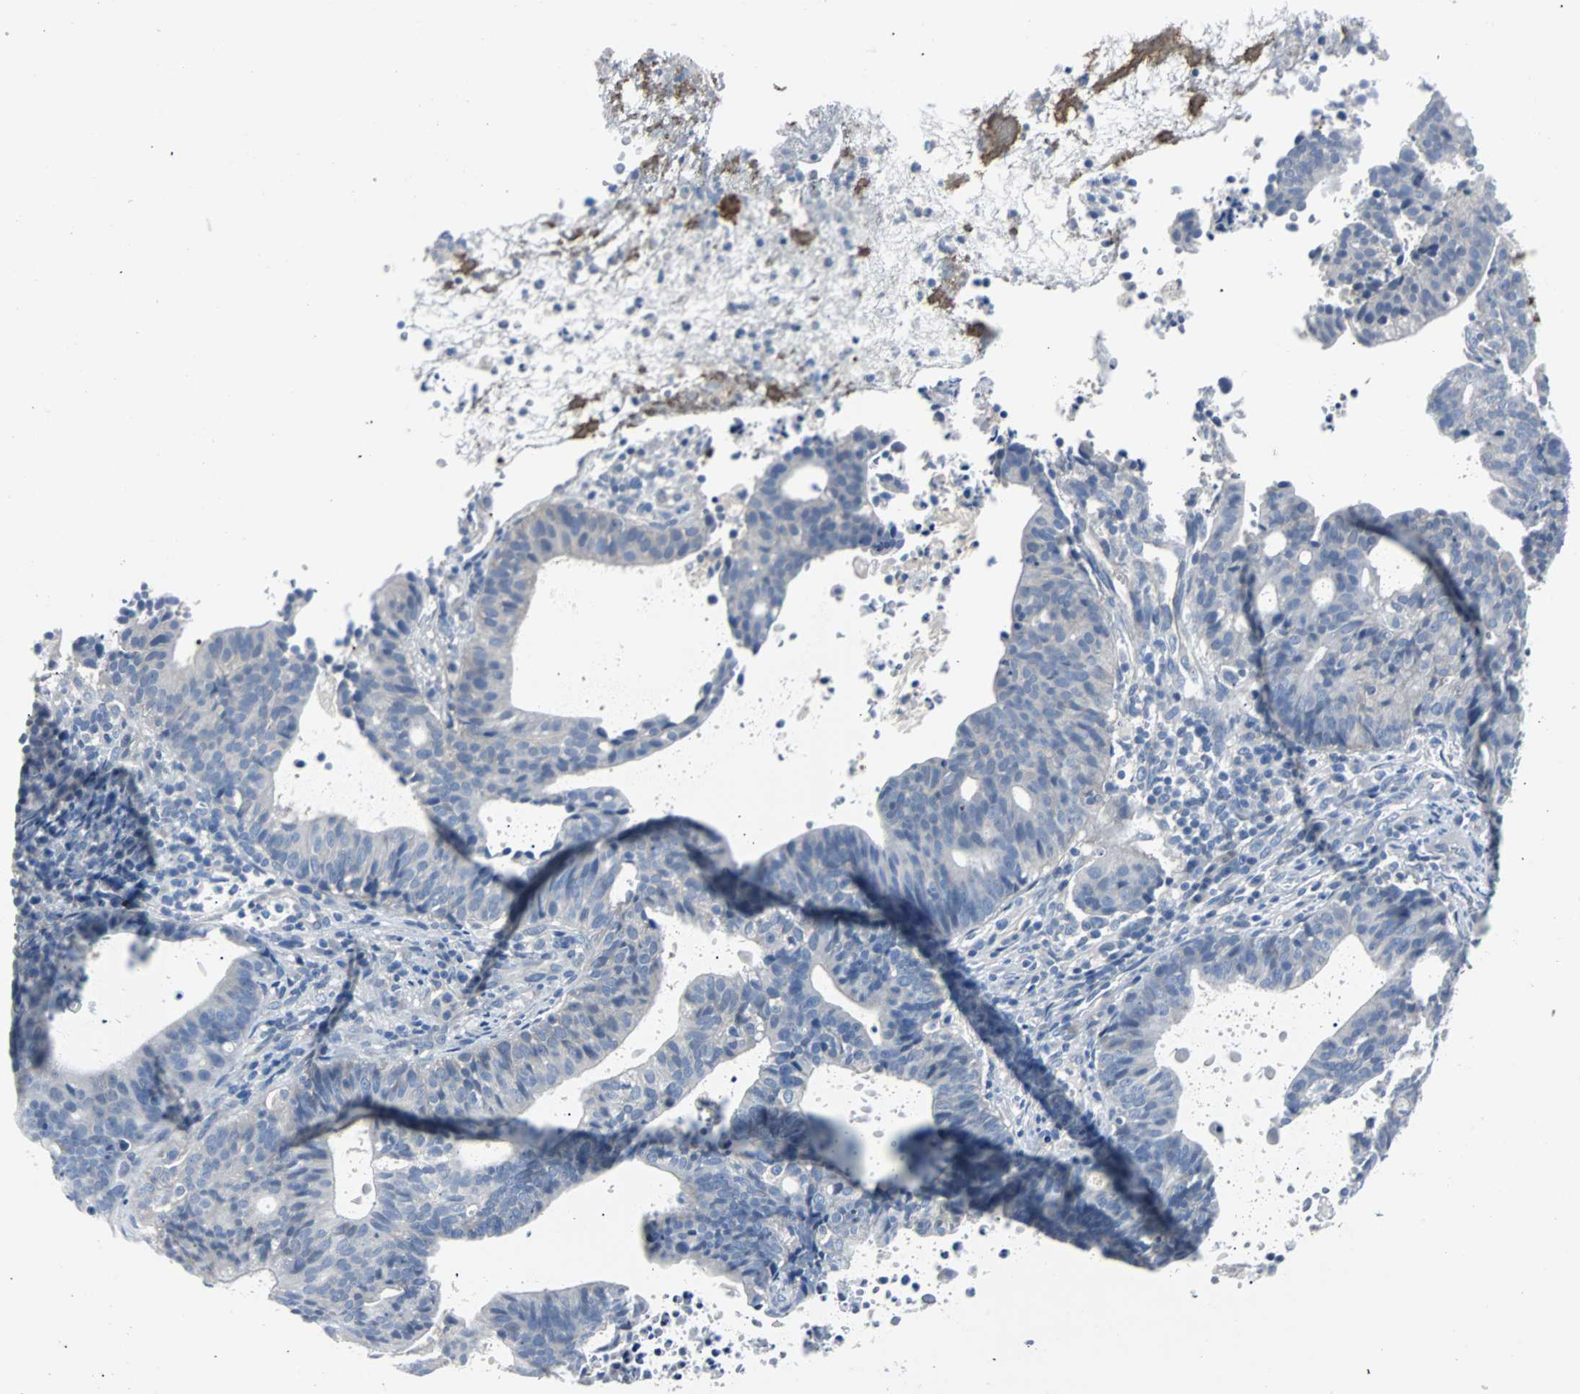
{"staining": {"intensity": "negative", "quantity": "none", "location": "none"}, "tissue": "endometrial cancer", "cell_type": "Tumor cells", "image_type": "cancer", "snomed": [{"axis": "morphology", "description": "Adenocarcinoma, NOS"}, {"axis": "topography", "description": "Uterus"}], "caption": "IHC image of neoplastic tissue: human endometrial cancer (adenocarcinoma) stained with DAB (3,3'-diaminobenzidine) shows no significant protein positivity in tumor cells.", "gene": "RASA1", "patient": {"sex": "female", "age": 83}}